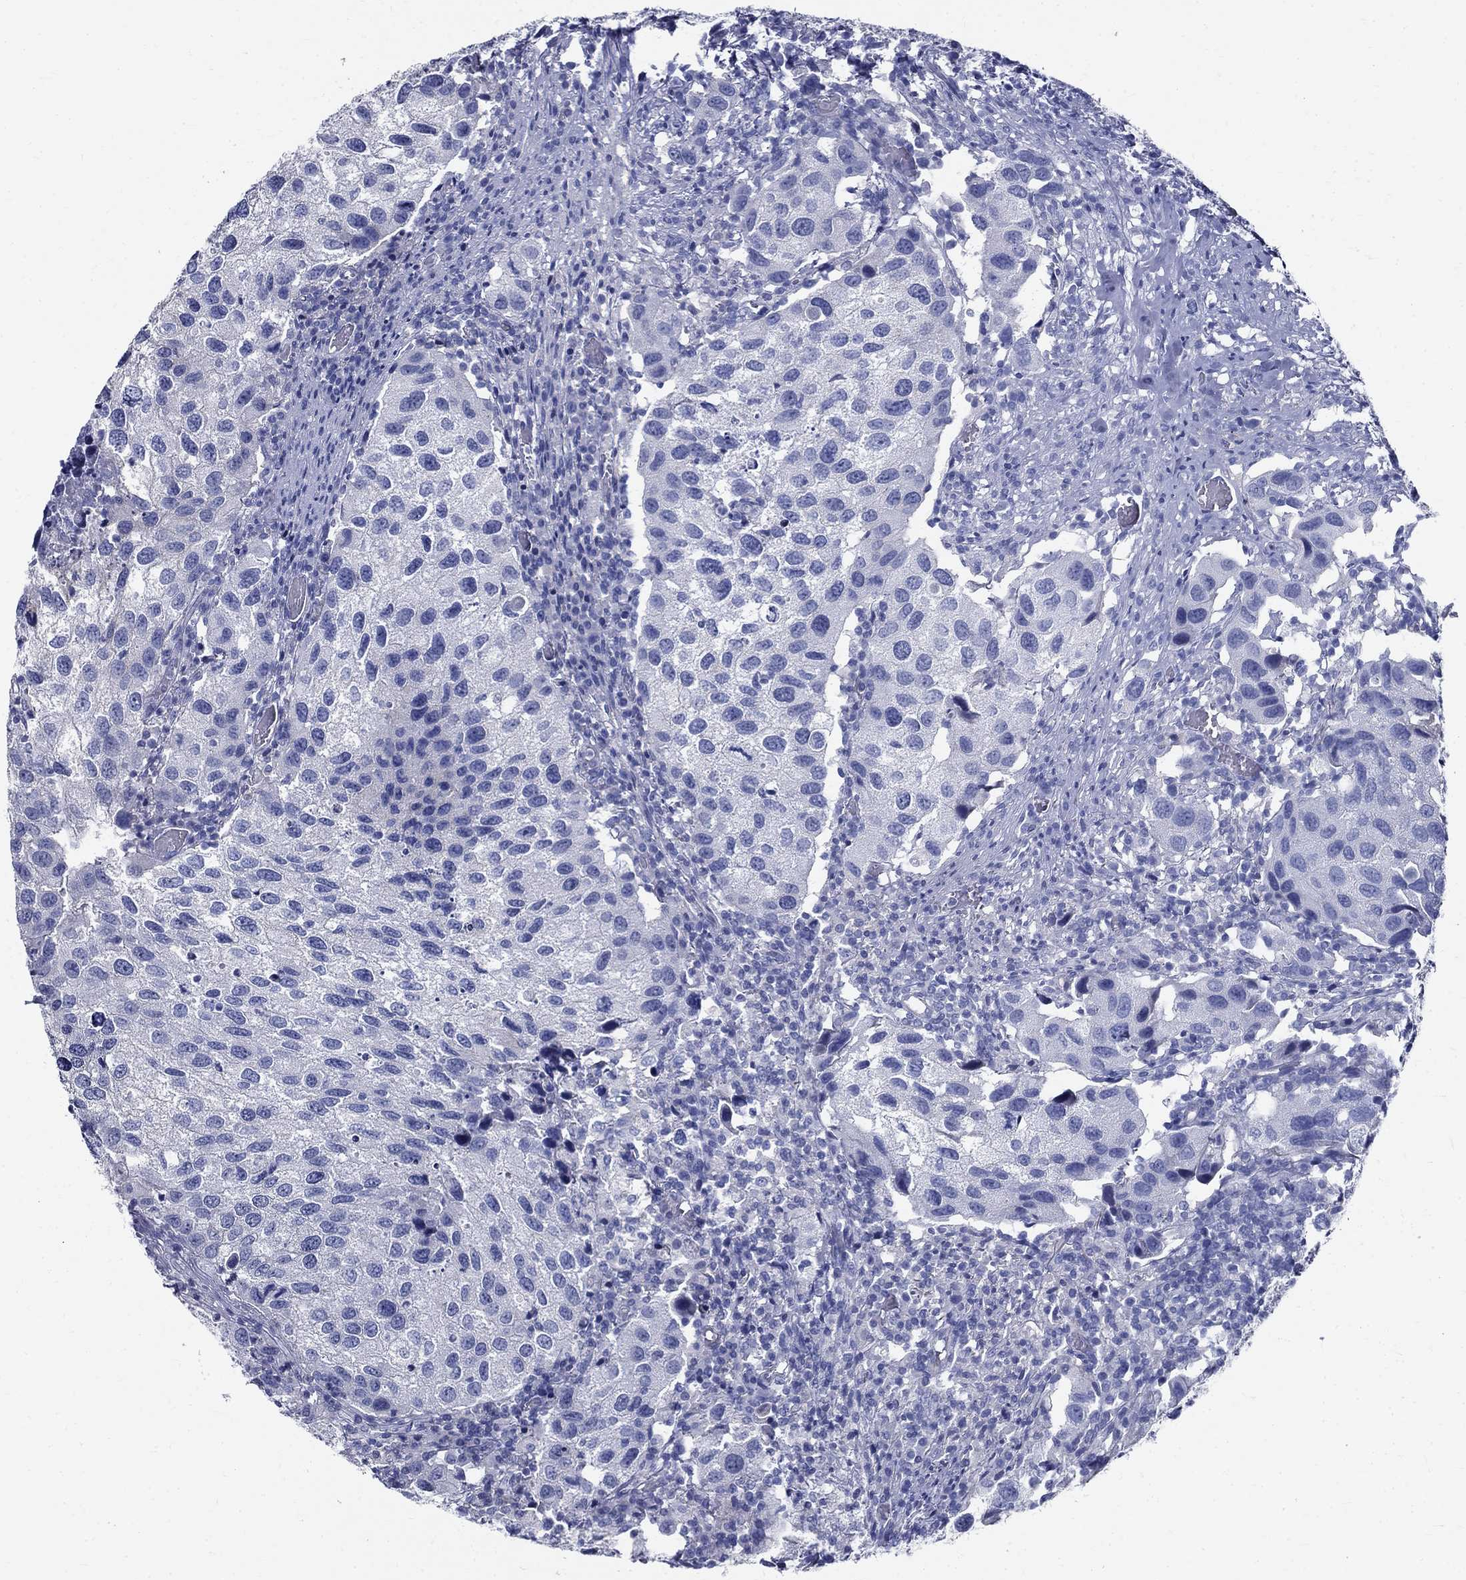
{"staining": {"intensity": "negative", "quantity": "none", "location": "none"}, "tissue": "urothelial cancer", "cell_type": "Tumor cells", "image_type": "cancer", "snomed": [{"axis": "morphology", "description": "Urothelial carcinoma, High grade"}, {"axis": "topography", "description": "Urinary bladder"}], "caption": "Tumor cells show no significant protein positivity in high-grade urothelial carcinoma.", "gene": "GUCA1A", "patient": {"sex": "male", "age": 79}}